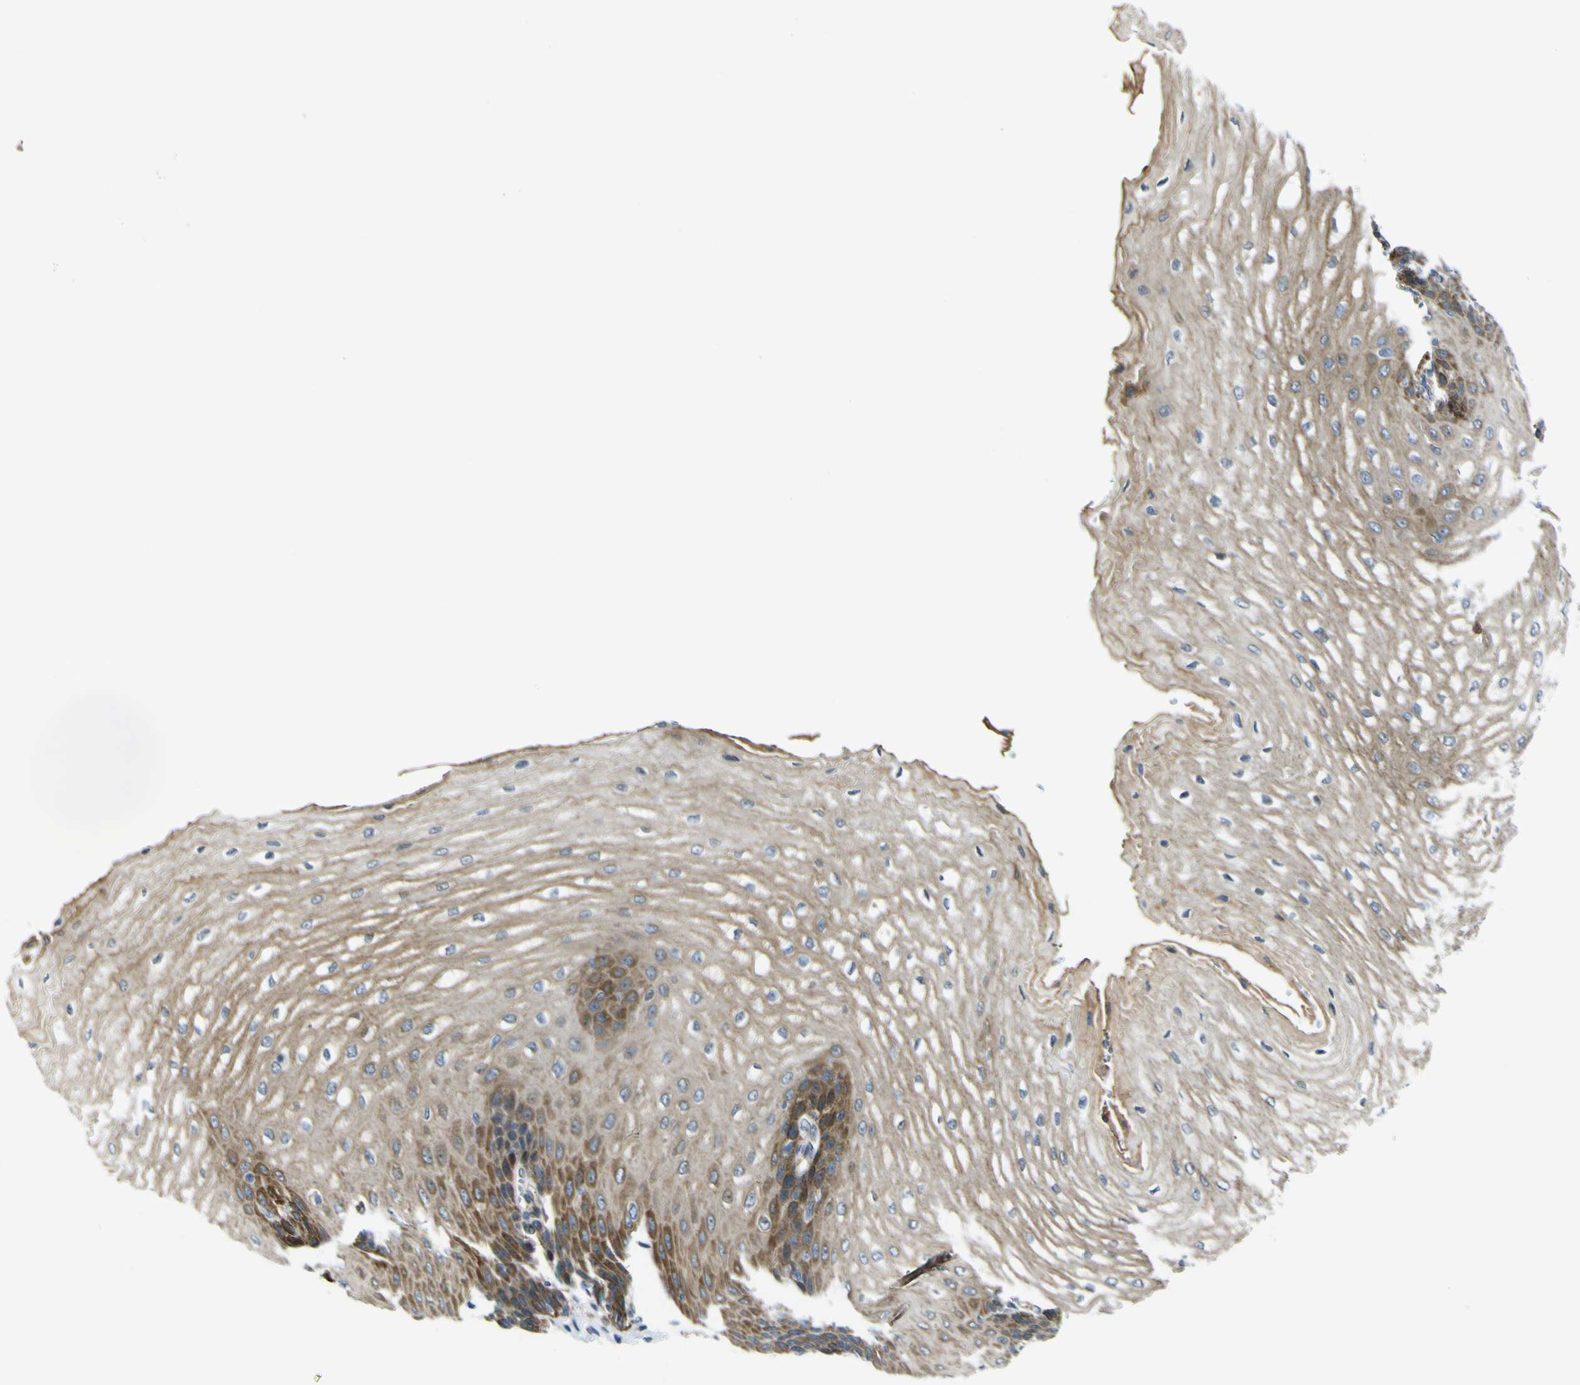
{"staining": {"intensity": "strong", "quantity": ">75%", "location": "cytoplasmic/membranous"}, "tissue": "esophagus", "cell_type": "Squamous epithelial cells", "image_type": "normal", "snomed": [{"axis": "morphology", "description": "Normal tissue, NOS"}, {"axis": "topography", "description": "Esophagus"}], "caption": "There is high levels of strong cytoplasmic/membranous positivity in squamous epithelial cells of benign esophagus, as demonstrated by immunohistochemical staining (brown color).", "gene": "KDM7A", "patient": {"sex": "male", "age": 54}}